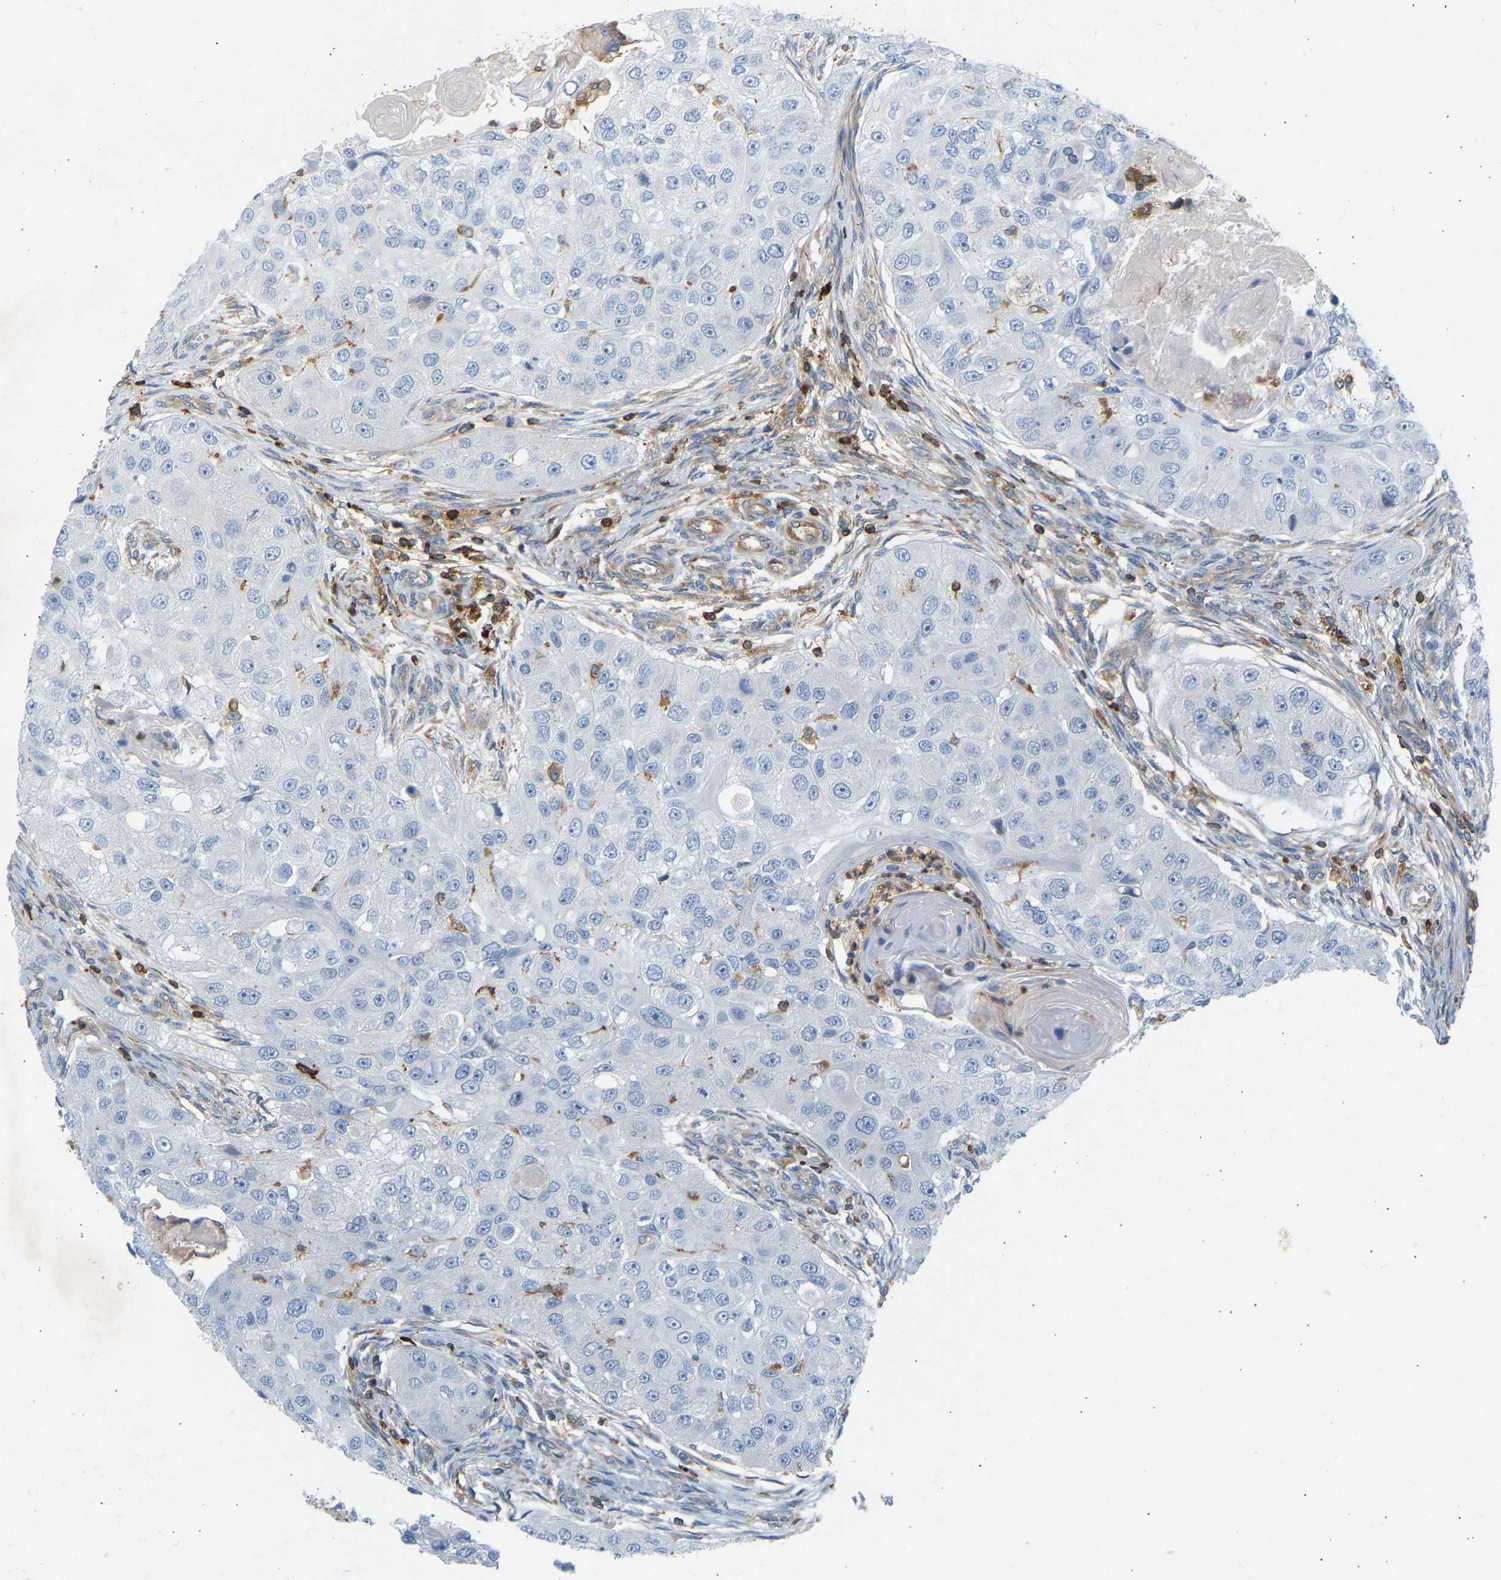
{"staining": {"intensity": "negative", "quantity": "none", "location": "none"}, "tissue": "head and neck cancer", "cell_type": "Tumor cells", "image_type": "cancer", "snomed": [{"axis": "morphology", "description": "Normal tissue, NOS"}, {"axis": "morphology", "description": "Squamous cell carcinoma, NOS"}, {"axis": "topography", "description": "Skeletal muscle"}, {"axis": "topography", "description": "Head-Neck"}], "caption": "A high-resolution photomicrograph shows immunohistochemistry (IHC) staining of head and neck squamous cell carcinoma, which shows no significant positivity in tumor cells.", "gene": "FNBP1", "patient": {"sex": "male", "age": 51}}